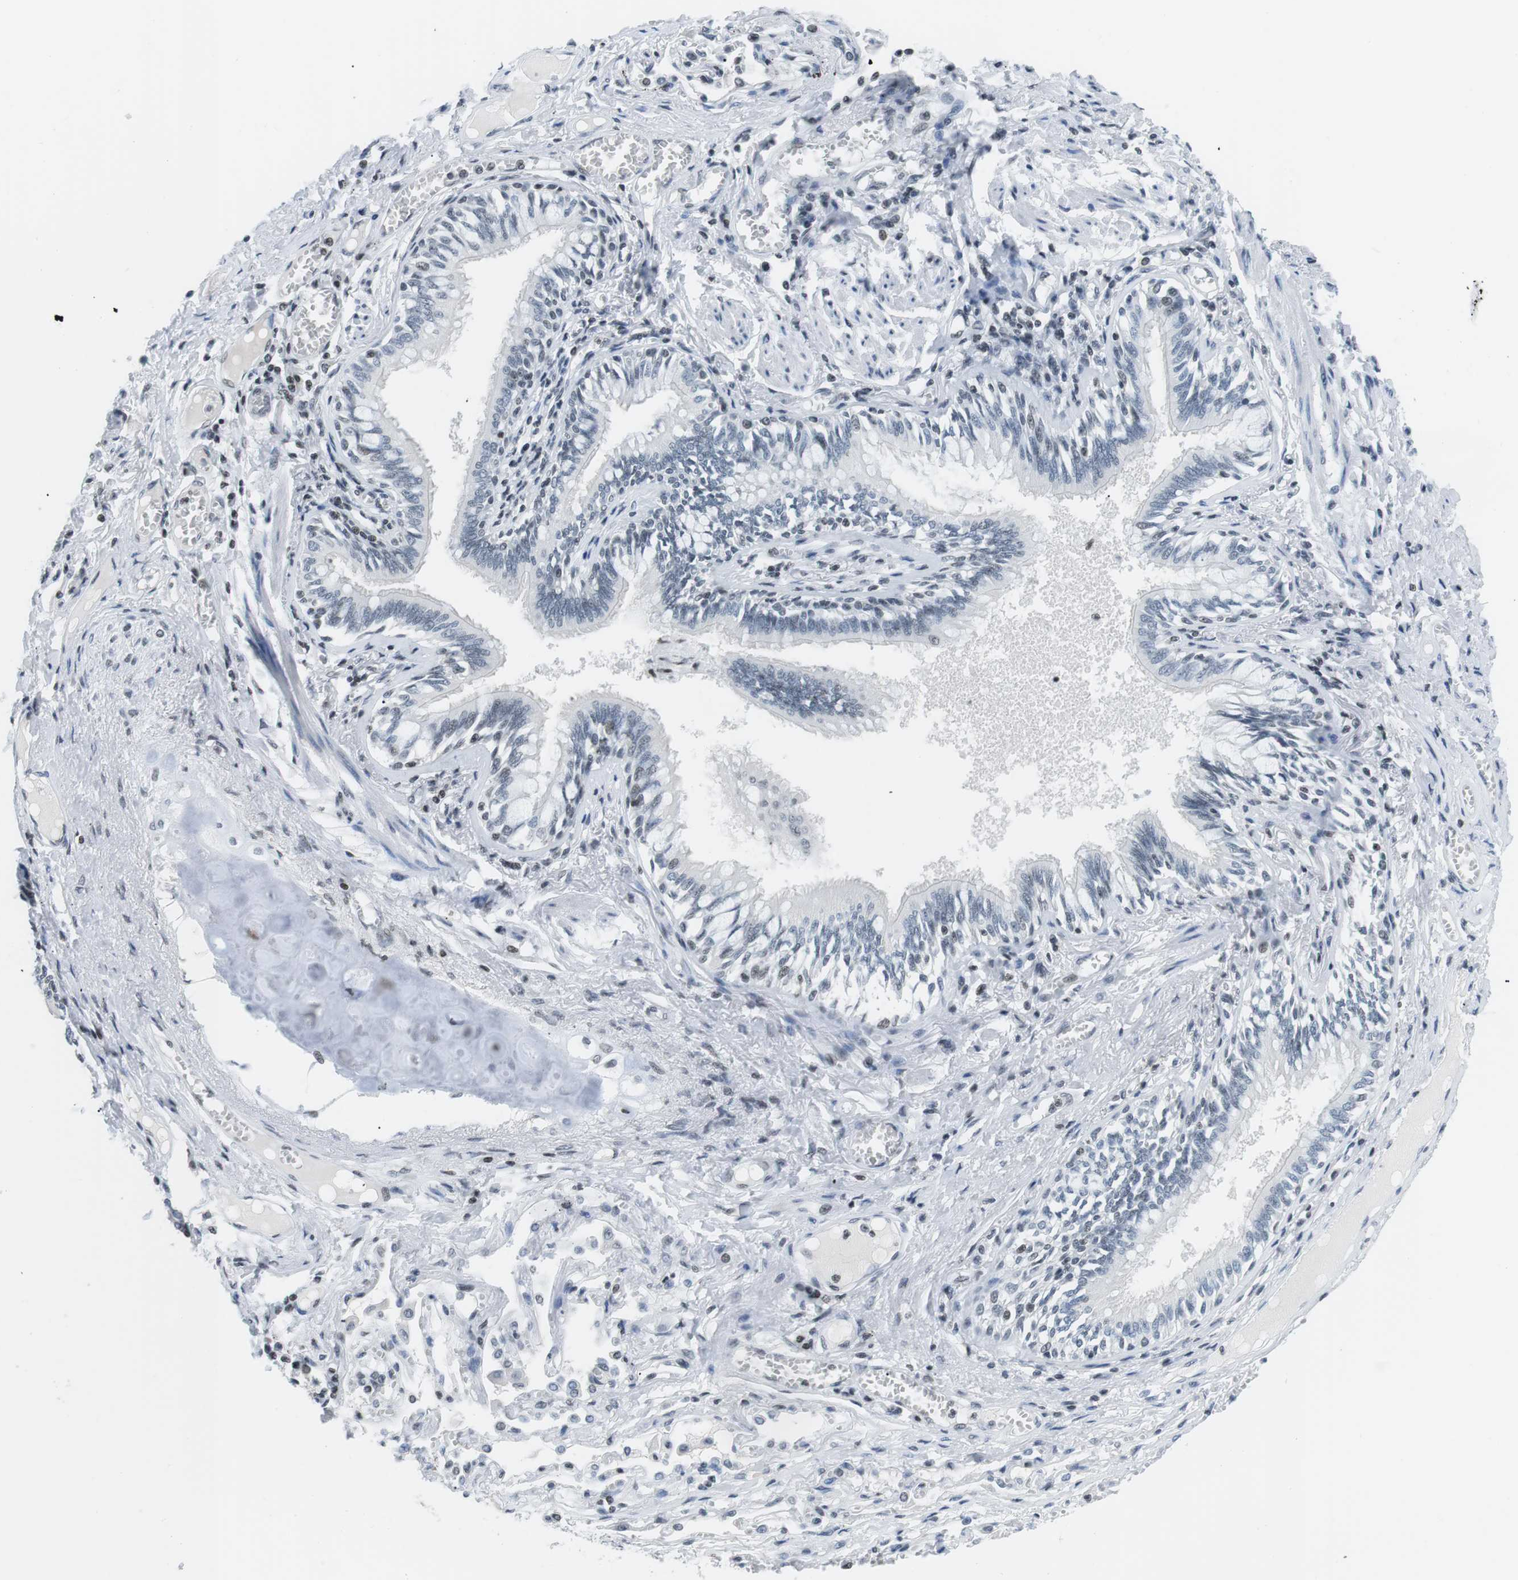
{"staining": {"intensity": "weak", "quantity": "<25%", "location": "nuclear"}, "tissue": "bronchus", "cell_type": "Respiratory epithelial cells", "image_type": "normal", "snomed": [{"axis": "morphology", "description": "Normal tissue, NOS"}, {"axis": "morphology", "description": "Inflammation, NOS"}, {"axis": "topography", "description": "Cartilage tissue"}, {"axis": "topography", "description": "Lung"}], "caption": "Immunohistochemical staining of unremarkable bronchus reveals no significant expression in respiratory epithelial cells. (DAB IHC visualized using brightfield microscopy, high magnification).", "gene": "E2F2", "patient": {"sex": "male", "age": 71}}